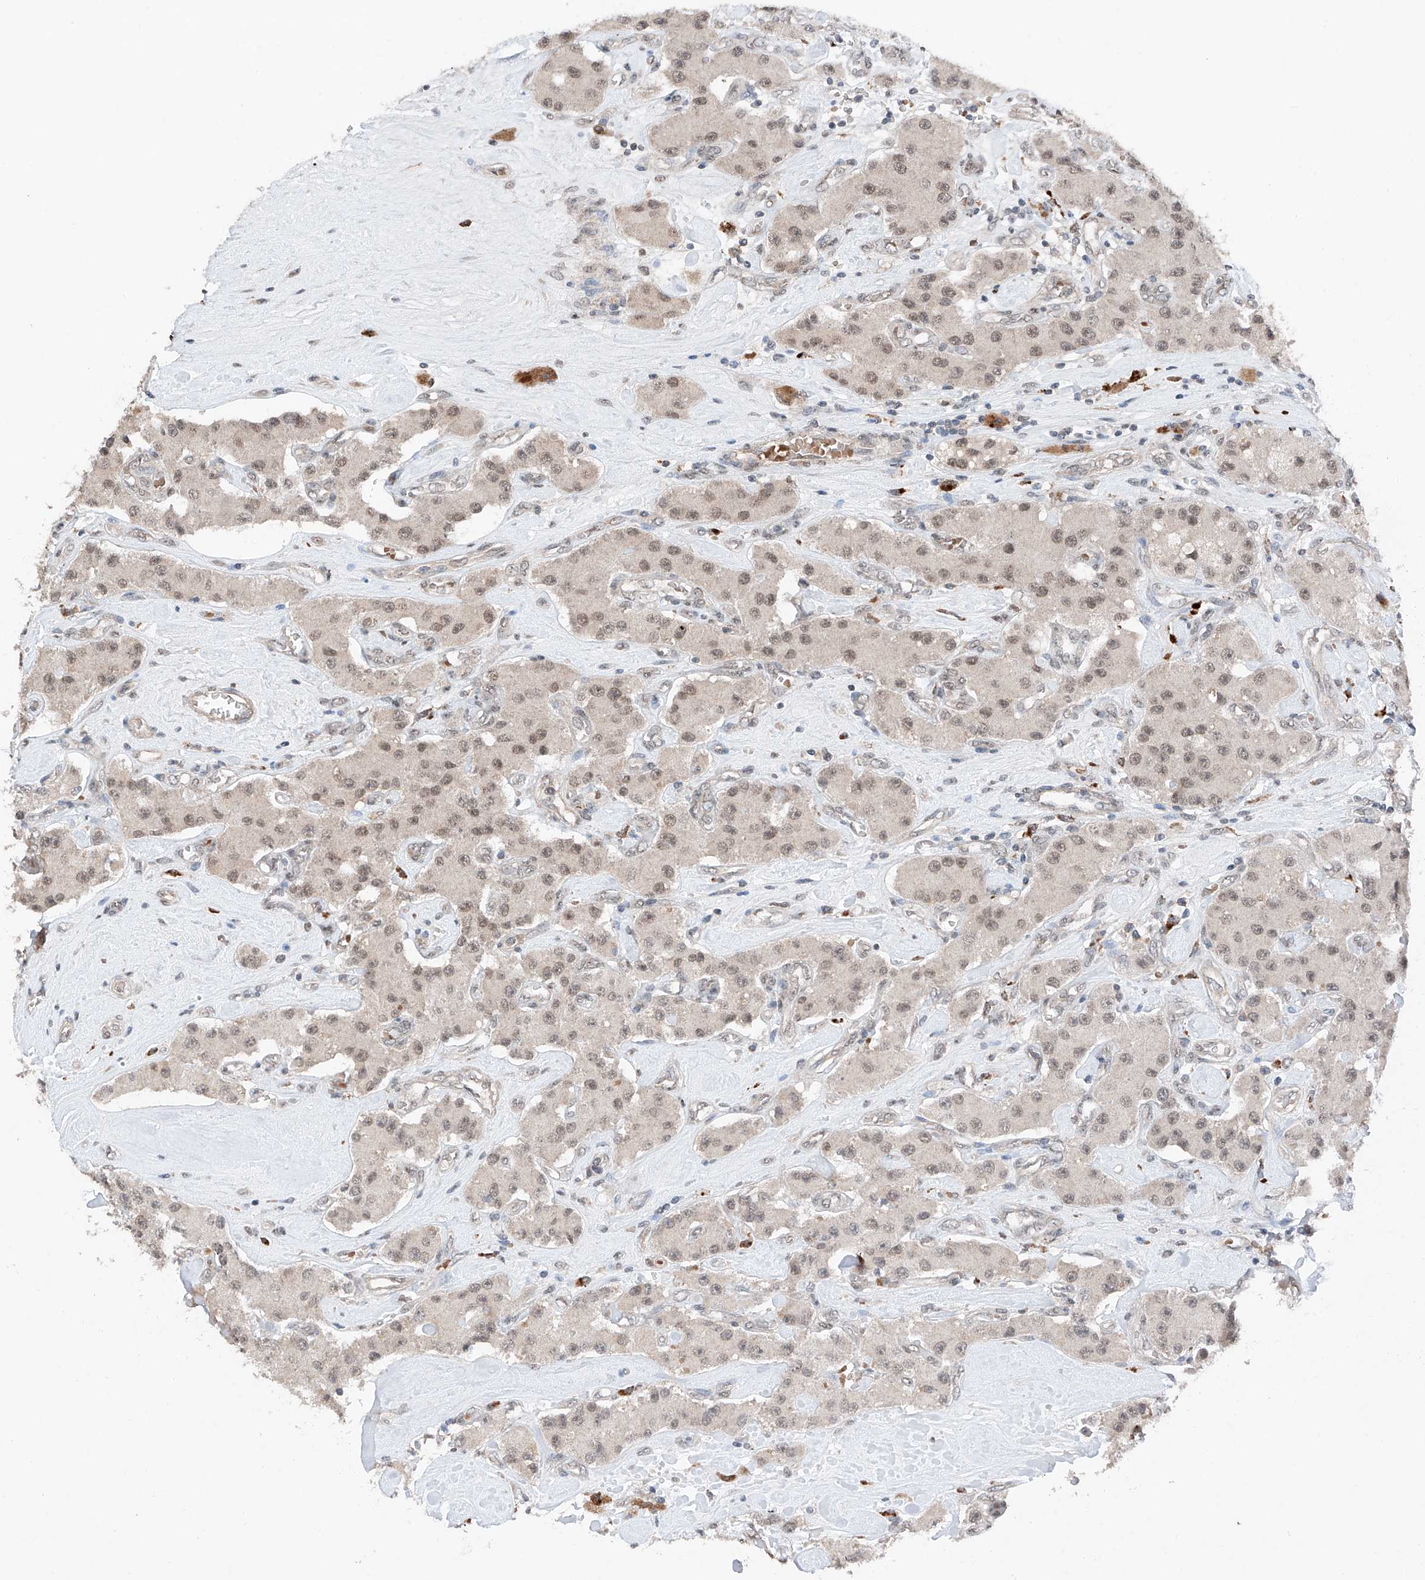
{"staining": {"intensity": "weak", "quantity": ">75%", "location": "nuclear"}, "tissue": "carcinoid", "cell_type": "Tumor cells", "image_type": "cancer", "snomed": [{"axis": "morphology", "description": "Carcinoid, malignant, NOS"}, {"axis": "topography", "description": "Pancreas"}], "caption": "Immunohistochemistry (IHC) photomicrograph of neoplastic tissue: human carcinoid stained using immunohistochemistry (IHC) reveals low levels of weak protein expression localized specifically in the nuclear of tumor cells, appearing as a nuclear brown color.", "gene": "TBX4", "patient": {"sex": "male", "age": 41}}